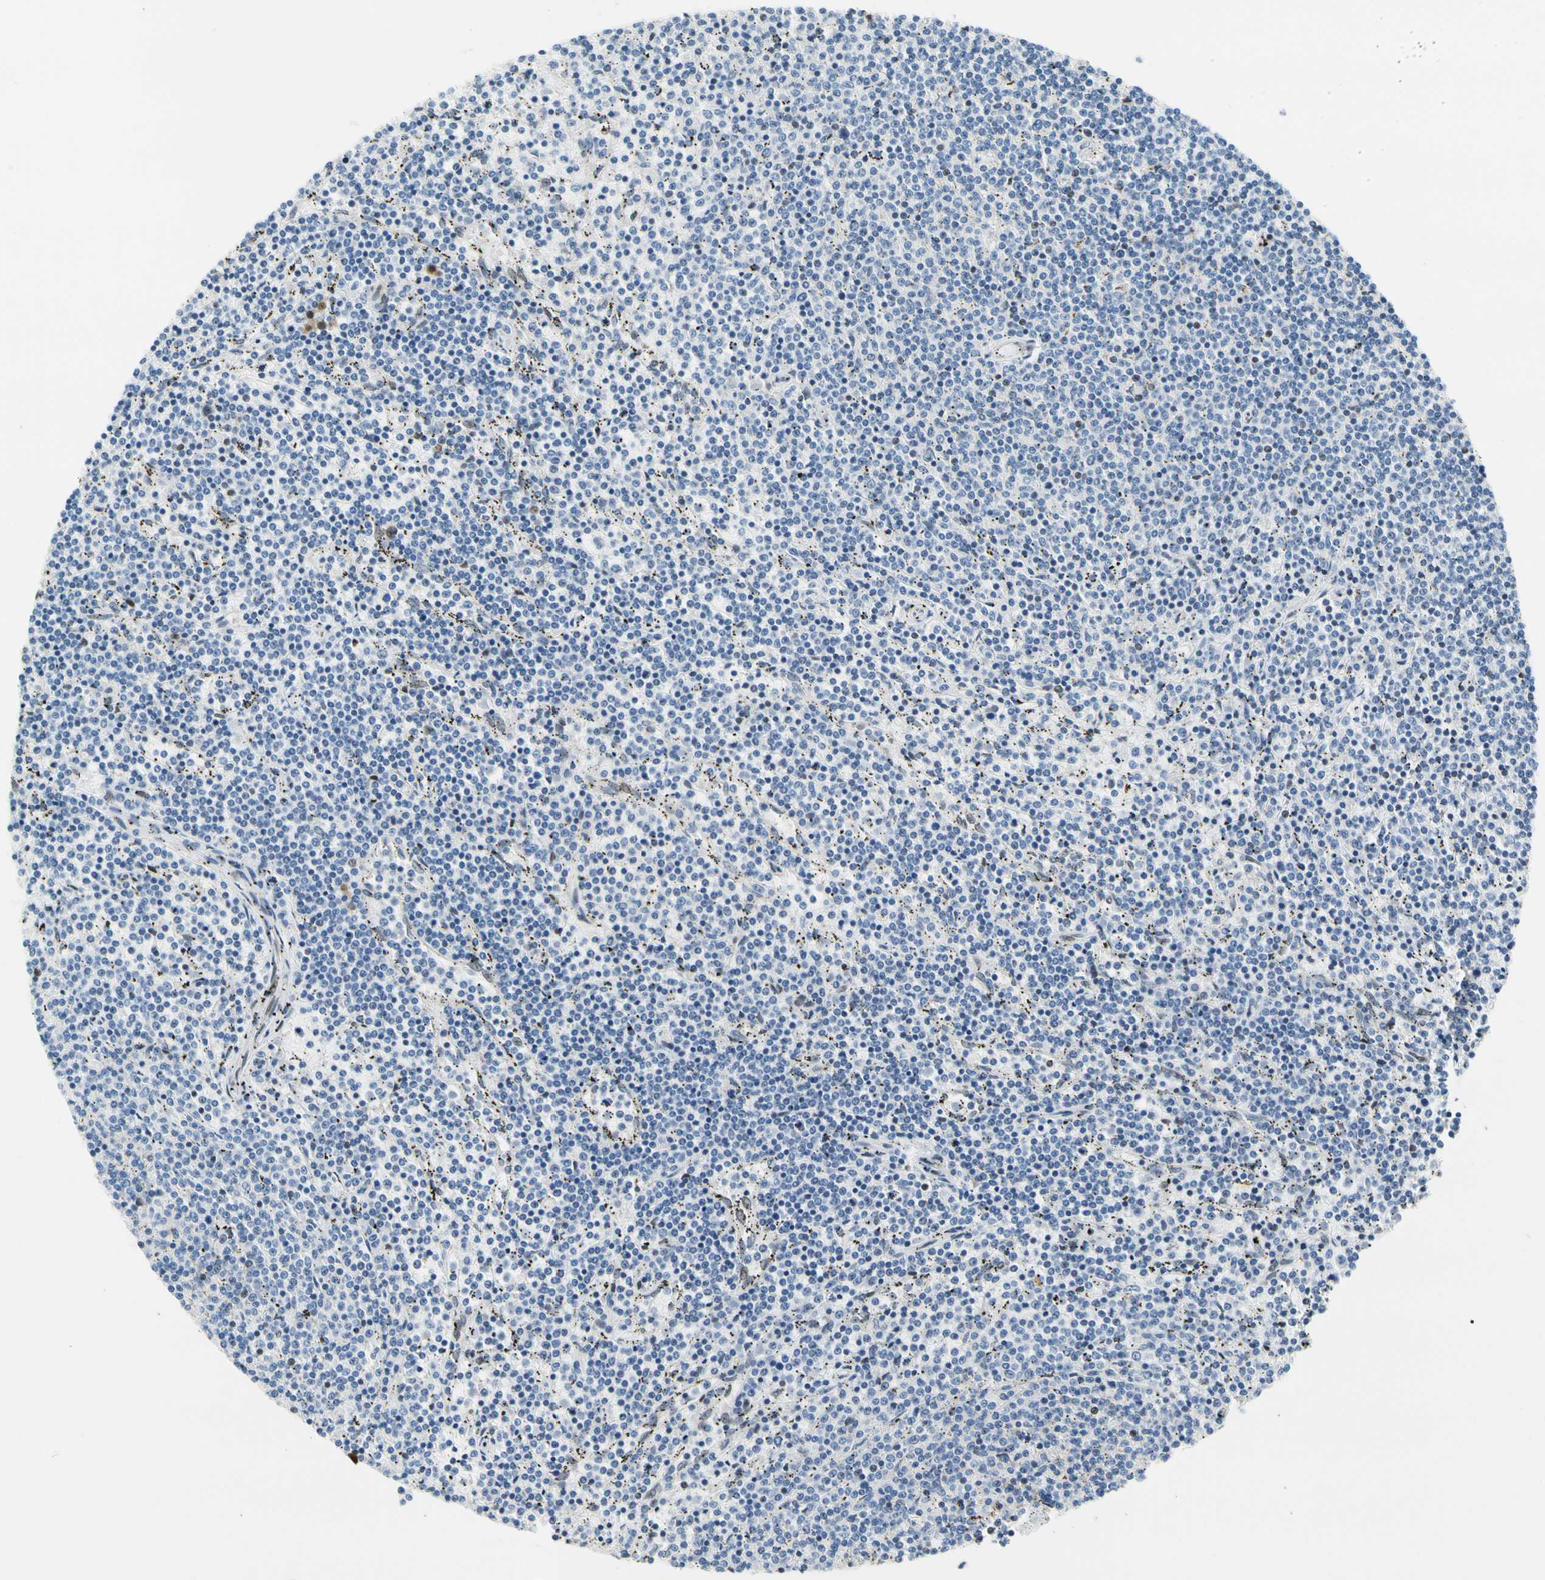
{"staining": {"intensity": "negative", "quantity": "none", "location": "none"}, "tissue": "lymphoma", "cell_type": "Tumor cells", "image_type": "cancer", "snomed": [{"axis": "morphology", "description": "Malignant lymphoma, non-Hodgkin's type, Low grade"}, {"axis": "topography", "description": "Spleen"}], "caption": "Malignant lymphoma, non-Hodgkin's type (low-grade) was stained to show a protein in brown. There is no significant staining in tumor cells.", "gene": "NFIA", "patient": {"sex": "female", "age": 50}}